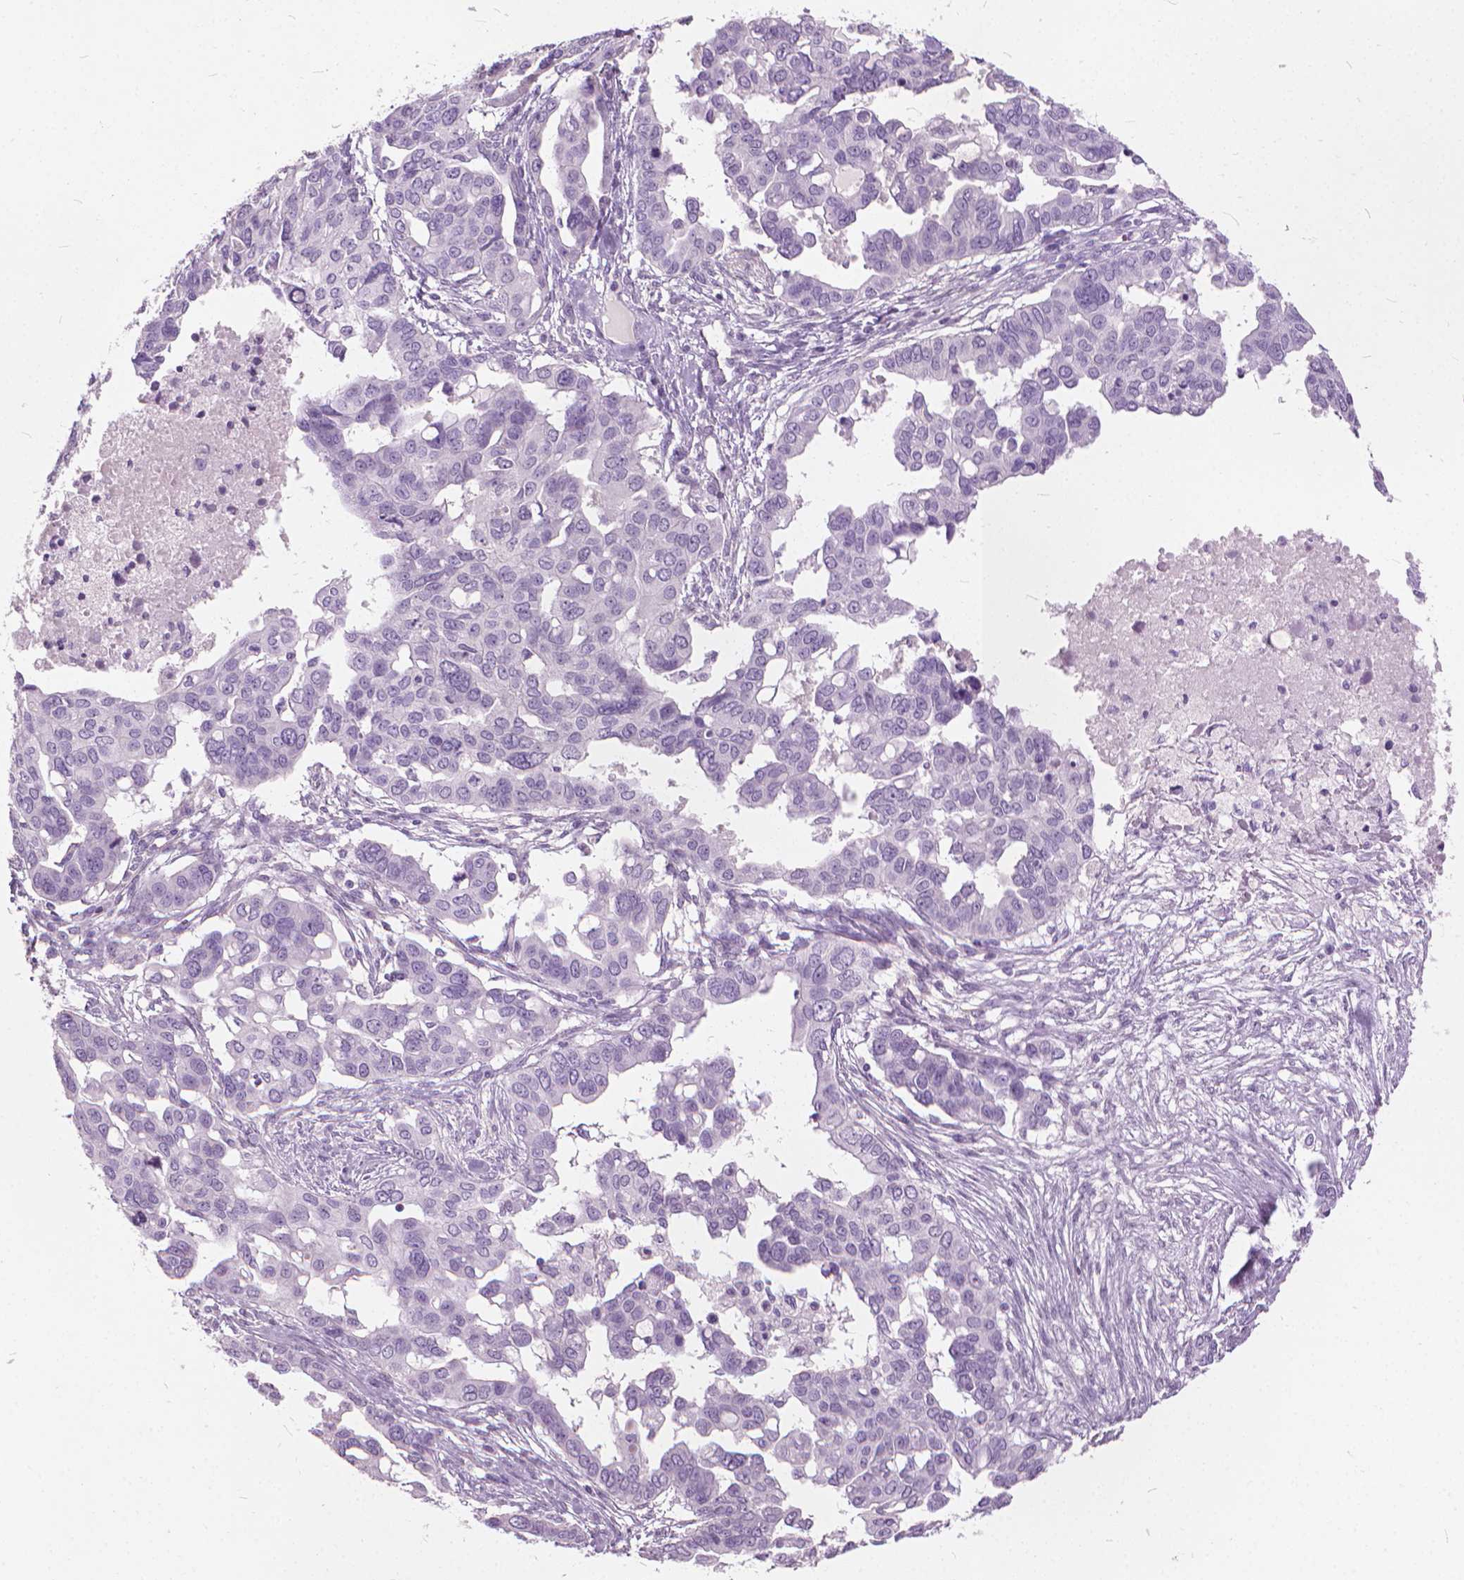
{"staining": {"intensity": "negative", "quantity": "none", "location": "none"}, "tissue": "ovarian cancer", "cell_type": "Tumor cells", "image_type": "cancer", "snomed": [{"axis": "morphology", "description": "Carcinoma, endometroid"}, {"axis": "topography", "description": "Ovary"}], "caption": "An immunohistochemistry histopathology image of ovarian endometroid carcinoma is shown. There is no staining in tumor cells of ovarian endometroid carcinoma.", "gene": "DNM1", "patient": {"sex": "female", "age": 78}}